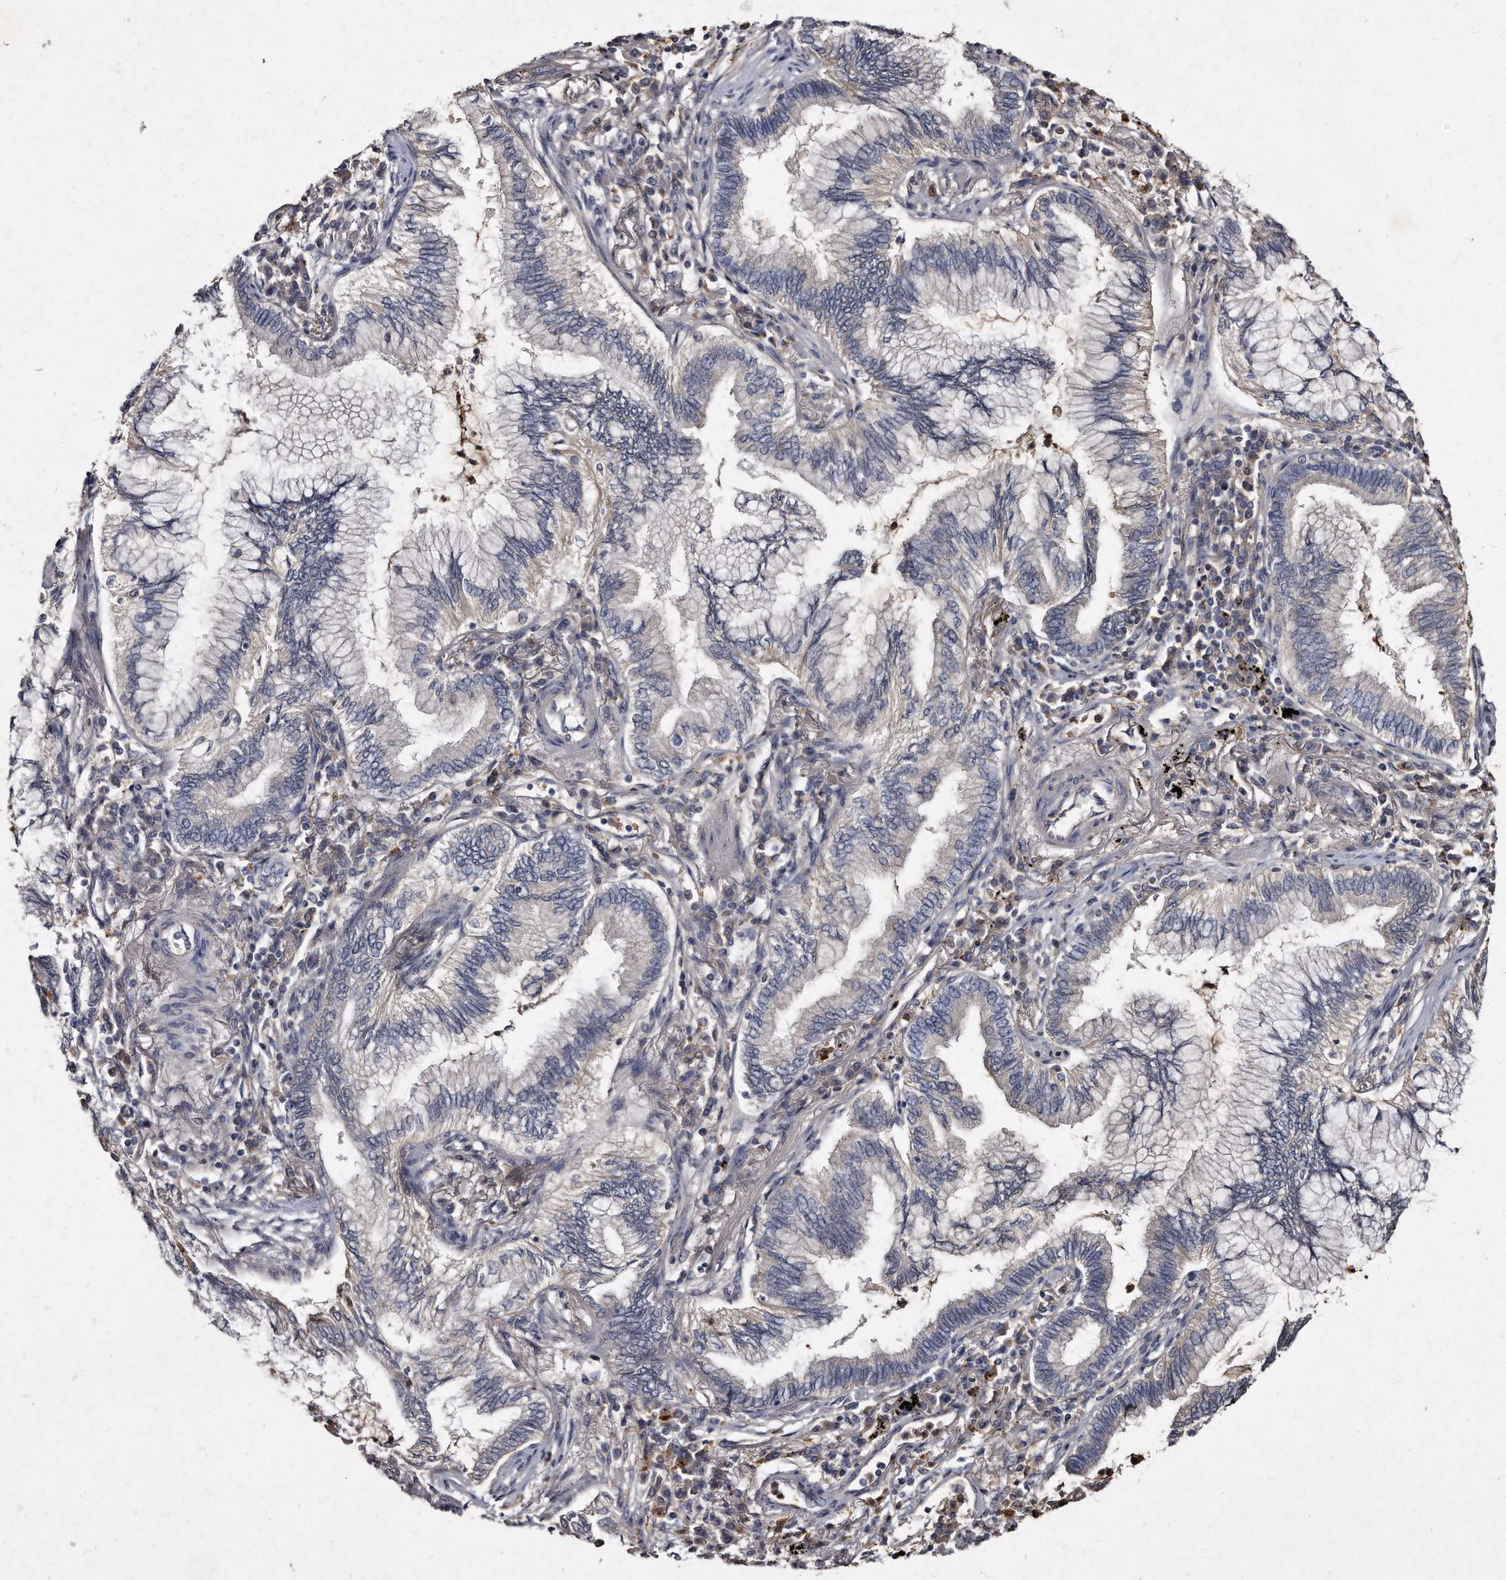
{"staining": {"intensity": "negative", "quantity": "none", "location": "none"}, "tissue": "bronchus", "cell_type": "Respiratory epithelial cells", "image_type": "normal", "snomed": [{"axis": "morphology", "description": "Normal tissue, NOS"}, {"axis": "morphology", "description": "Adenocarcinoma, NOS"}, {"axis": "topography", "description": "Bronchus"}, {"axis": "topography", "description": "Lung"}], "caption": "A high-resolution histopathology image shows IHC staining of benign bronchus, which shows no significant positivity in respiratory epithelial cells. The staining is performed using DAB (3,3'-diaminobenzidine) brown chromogen with nuclei counter-stained in using hematoxylin.", "gene": "KLHDC3", "patient": {"sex": "female", "age": 70}}